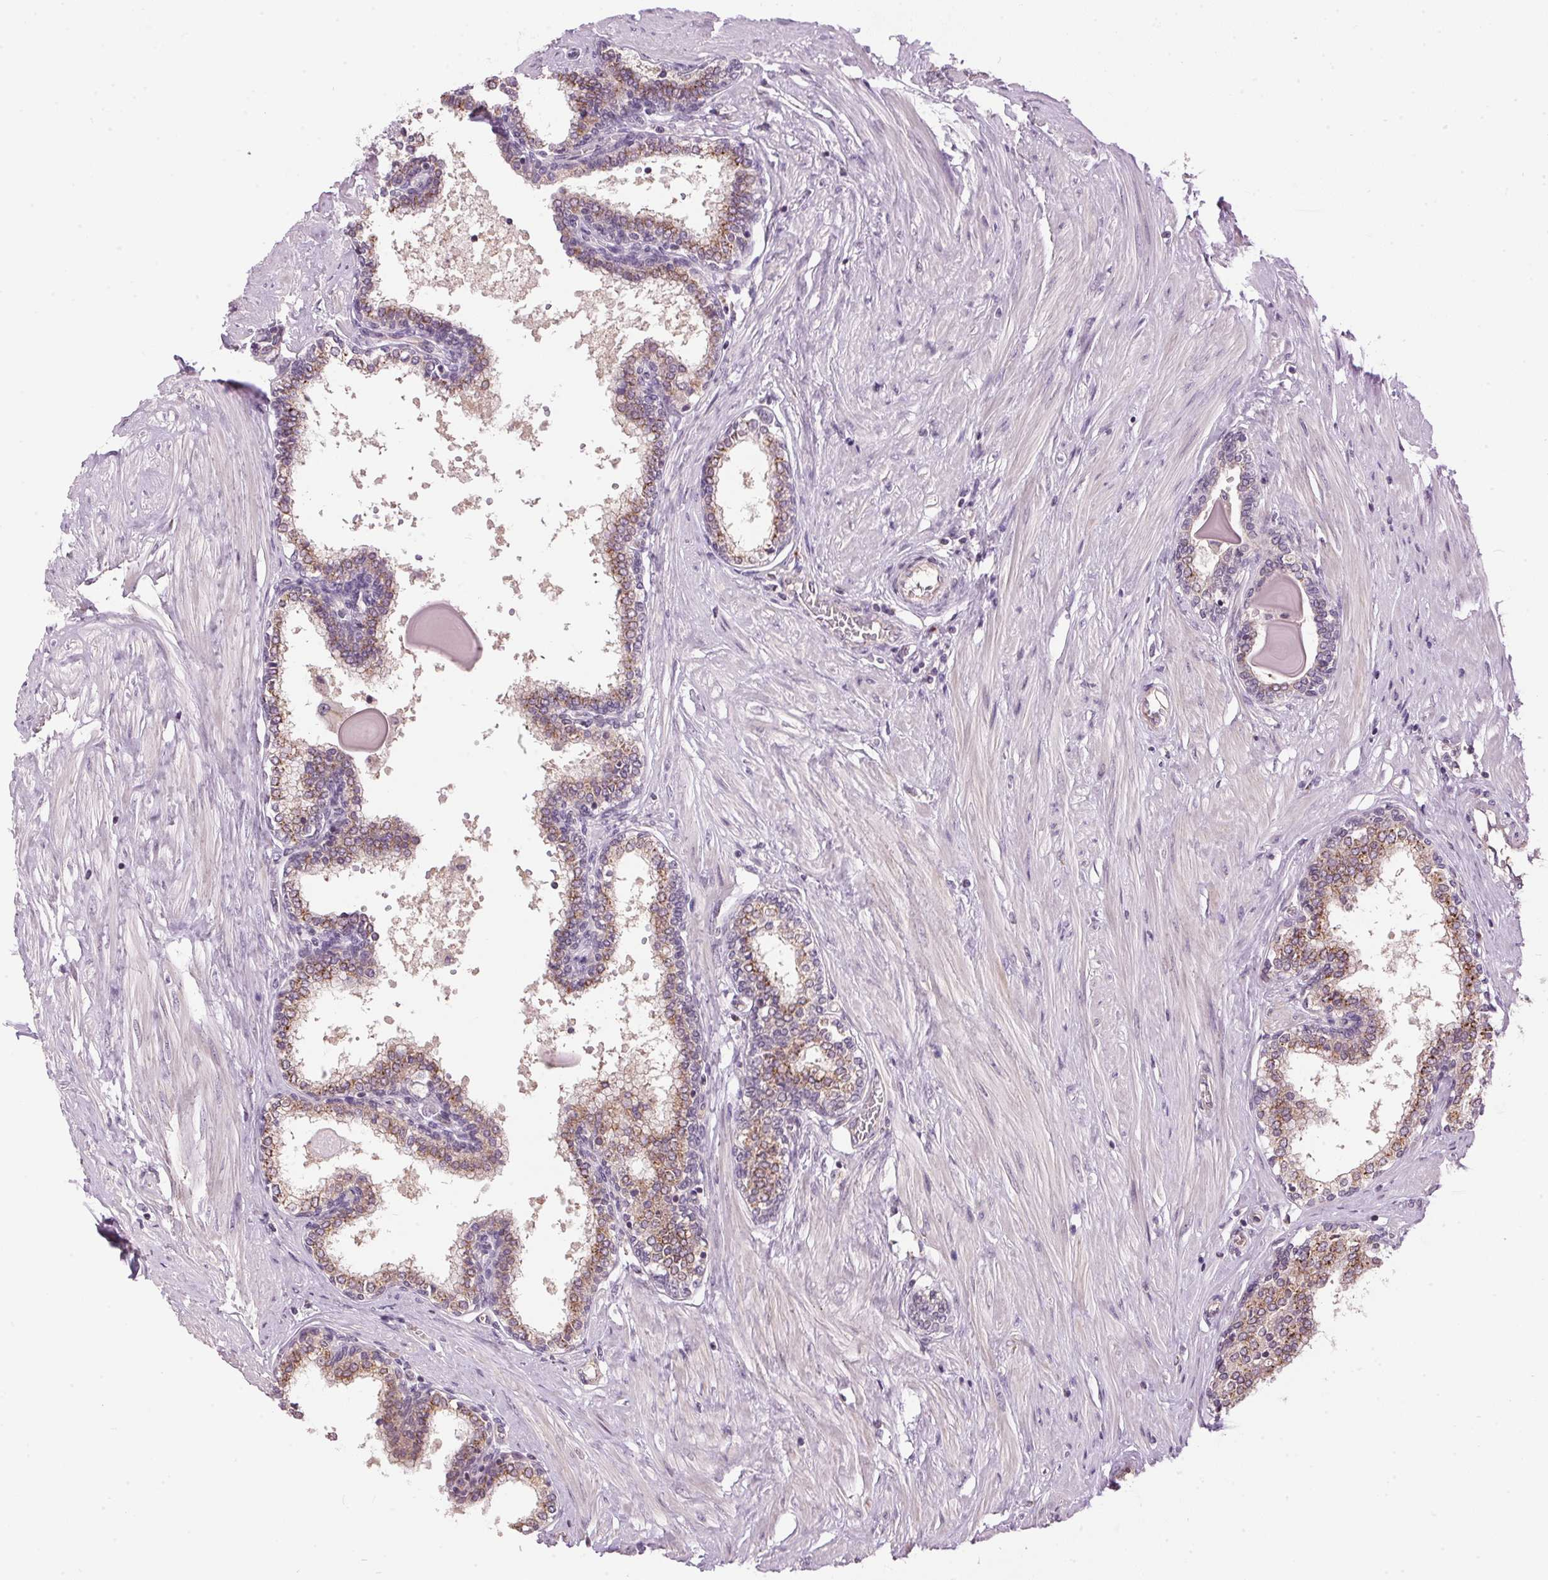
{"staining": {"intensity": "moderate", "quantity": ">75%", "location": "cytoplasmic/membranous"}, "tissue": "prostate", "cell_type": "Glandular cells", "image_type": "normal", "snomed": [{"axis": "morphology", "description": "Normal tissue, NOS"}, {"axis": "topography", "description": "Prostate"}], "caption": "Benign prostate was stained to show a protein in brown. There is medium levels of moderate cytoplasmic/membranous positivity in about >75% of glandular cells. (DAB (3,3'-diaminobenzidine) = brown stain, brightfield microscopy at high magnification).", "gene": "GOLPH3", "patient": {"sex": "male", "age": 55}}